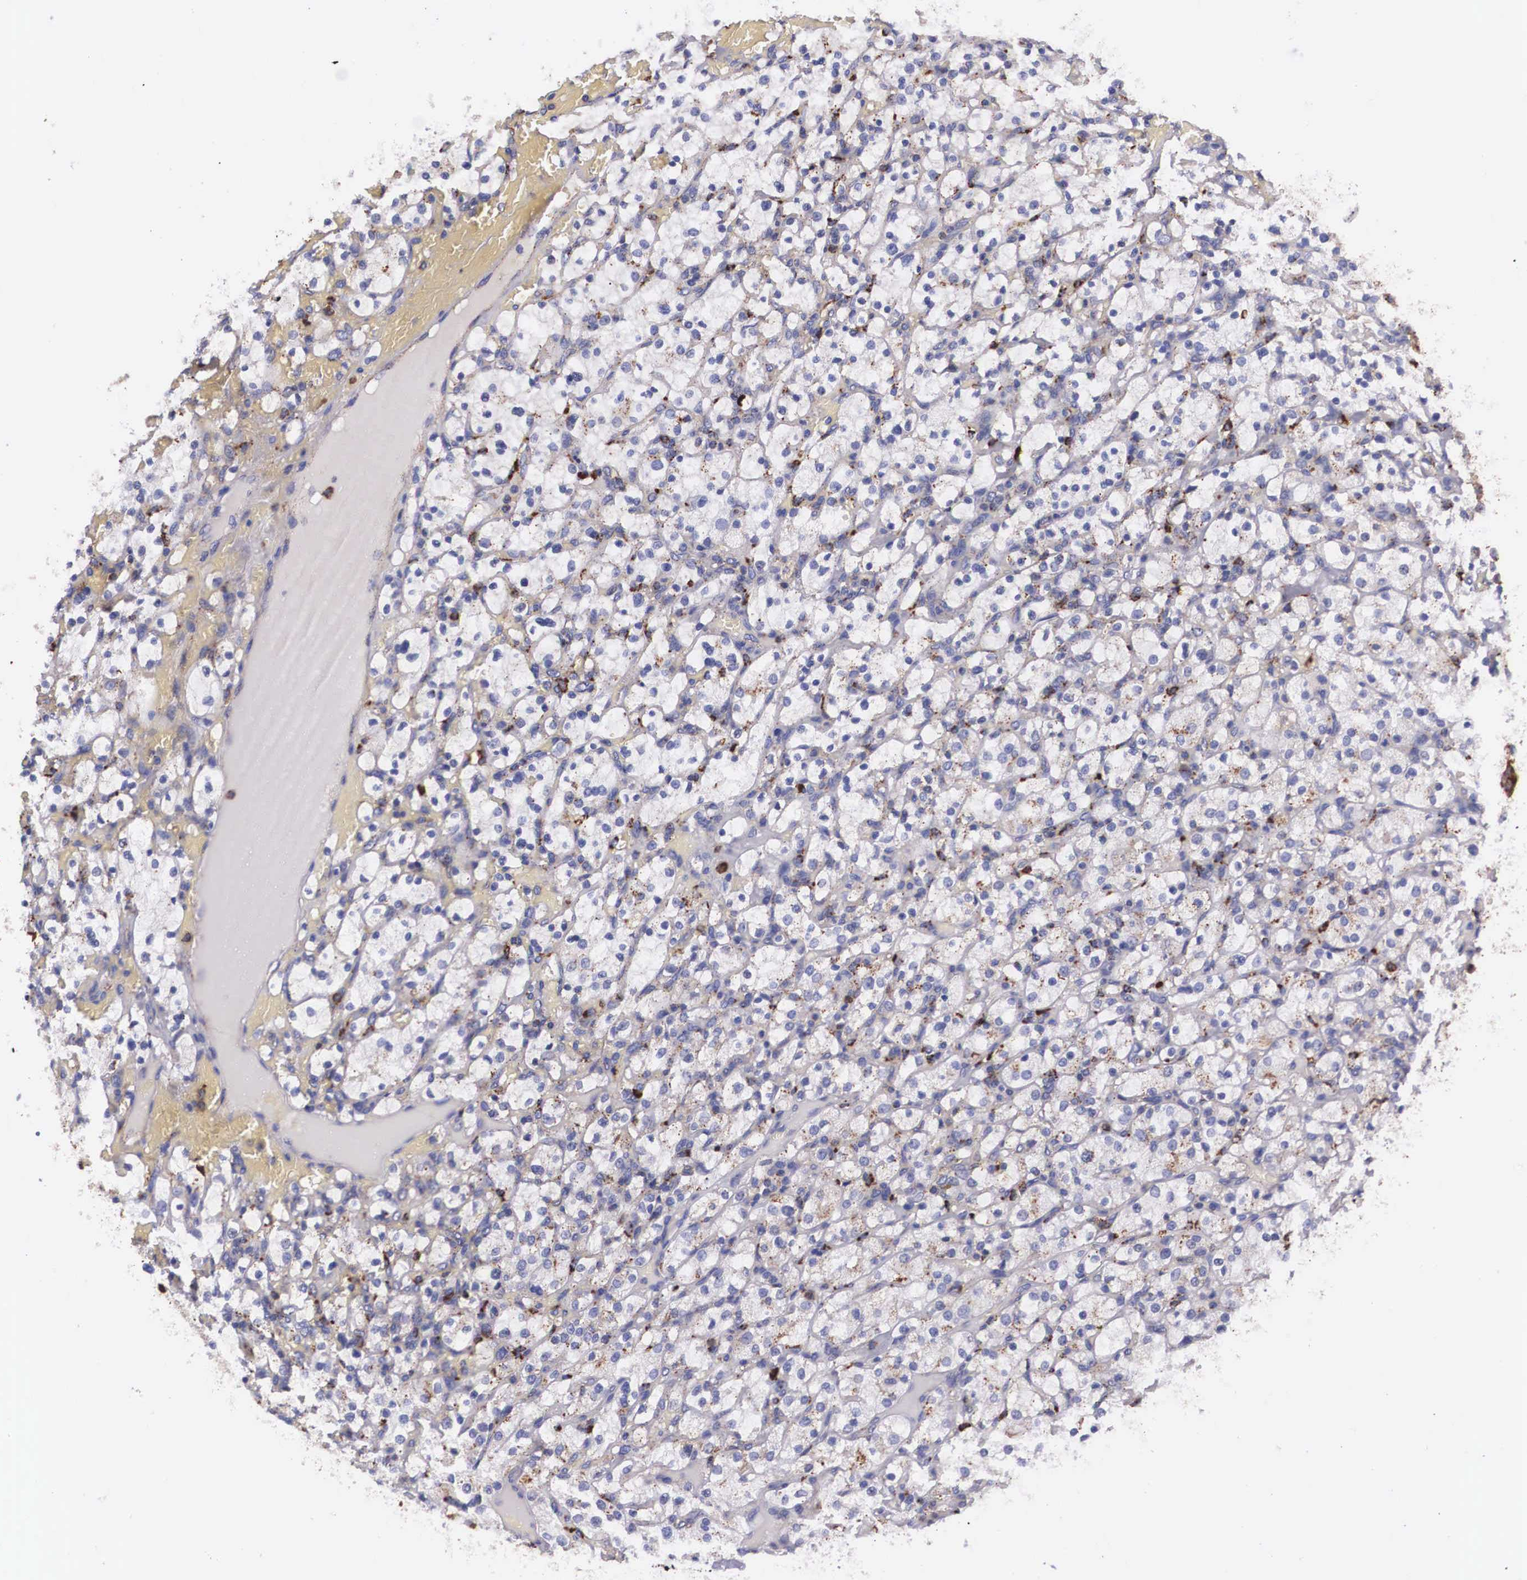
{"staining": {"intensity": "weak", "quantity": "<25%", "location": "cytoplasmic/membranous"}, "tissue": "renal cancer", "cell_type": "Tumor cells", "image_type": "cancer", "snomed": [{"axis": "morphology", "description": "Adenocarcinoma, NOS"}, {"axis": "topography", "description": "Kidney"}], "caption": "The image demonstrates no significant expression in tumor cells of renal cancer.", "gene": "NAGA", "patient": {"sex": "female", "age": 83}}